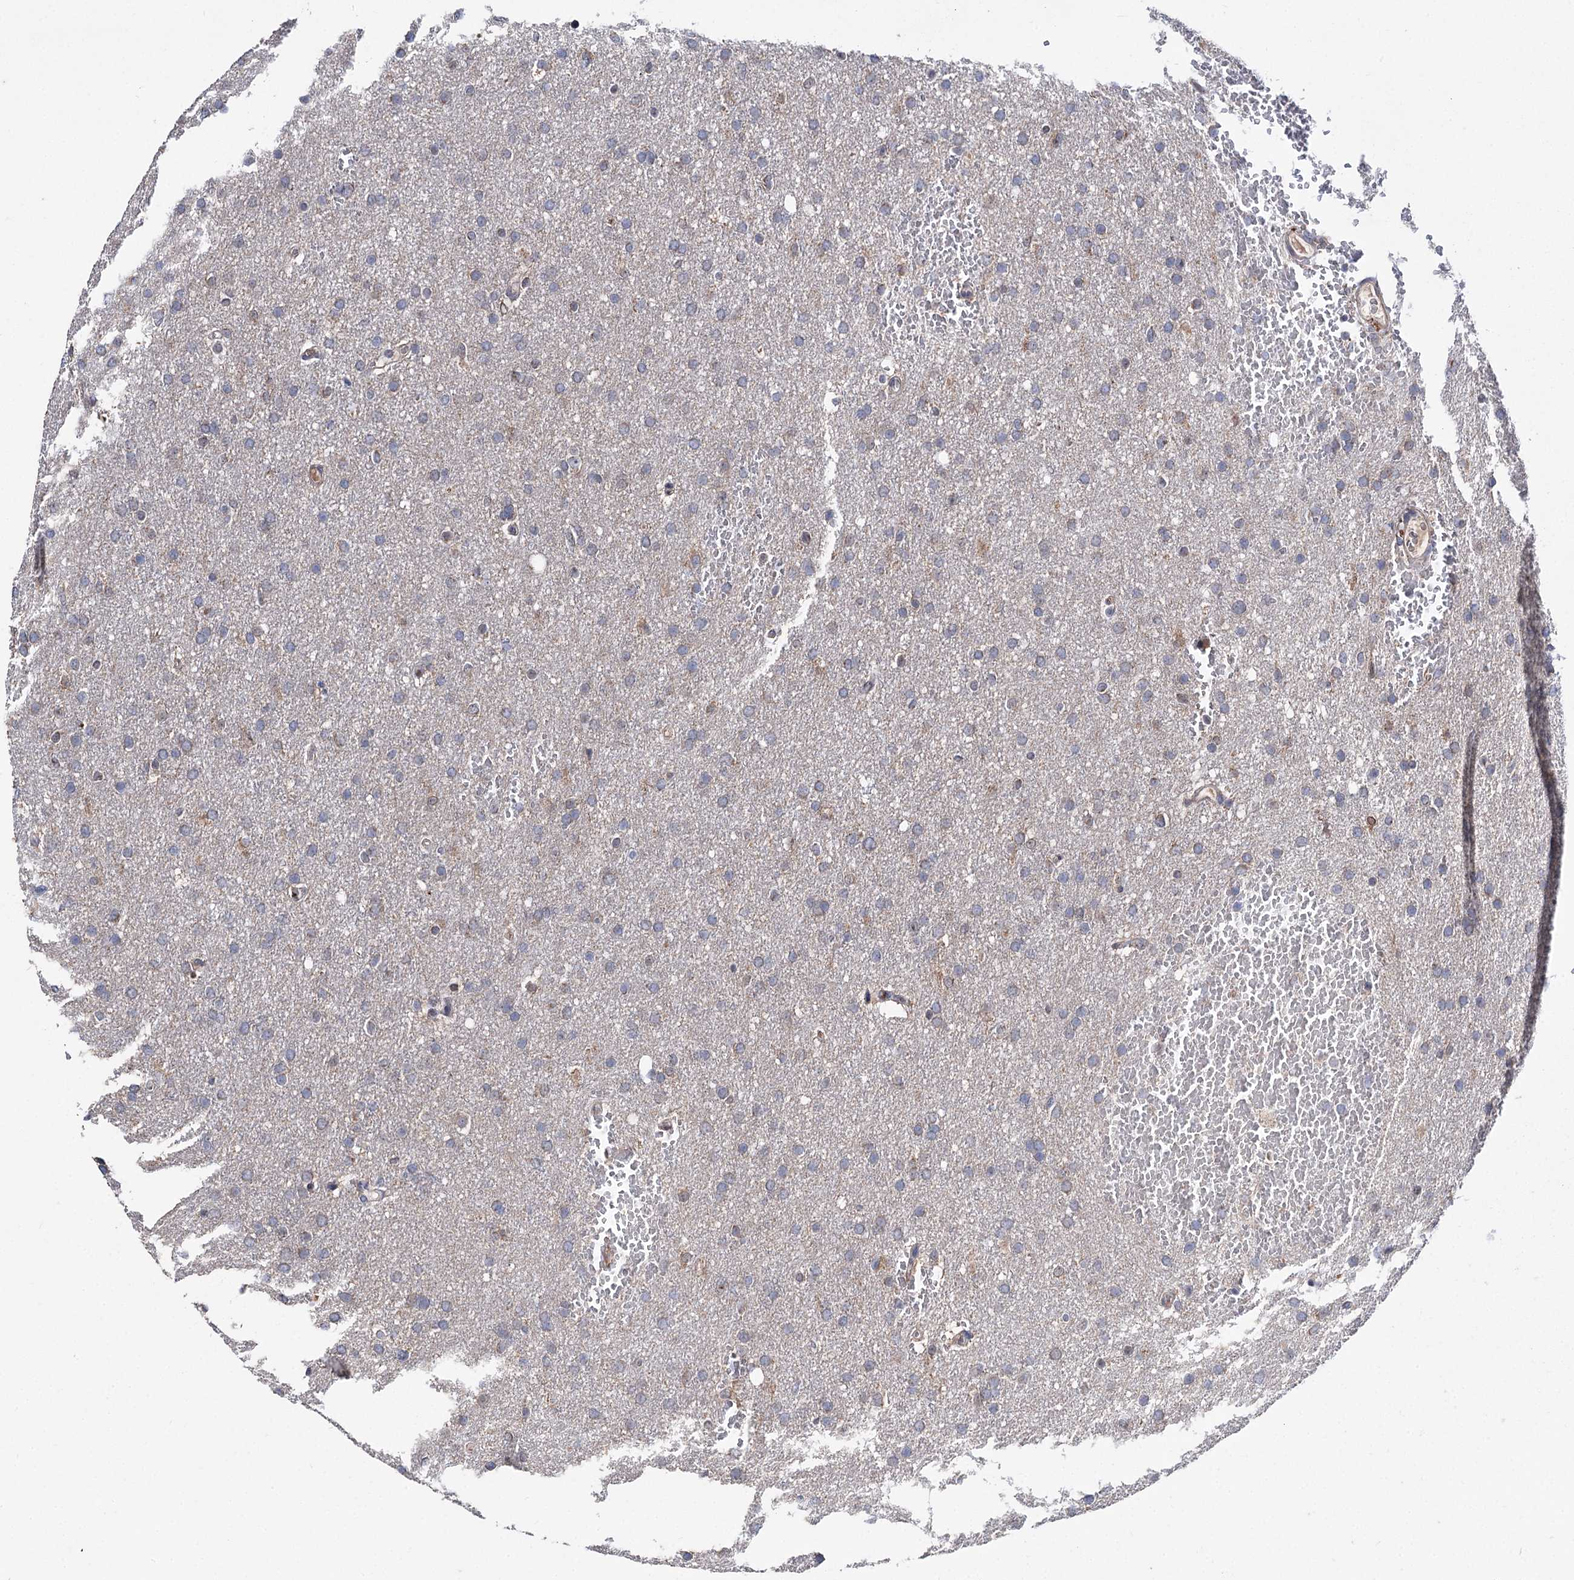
{"staining": {"intensity": "weak", "quantity": "<25%", "location": "cytoplasmic/membranous"}, "tissue": "glioma", "cell_type": "Tumor cells", "image_type": "cancer", "snomed": [{"axis": "morphology", "description": "Glioma, malignant, High grade"}, {"axis": "topography", "description": "Cerebral cortex"}], "caption": "Human malignant high-grade glioma stained for a protein using immunohistochemistry shows no staining in tumor cells.", "gene": "CLPB", "patient": {"sex": "female", "age": 36}}